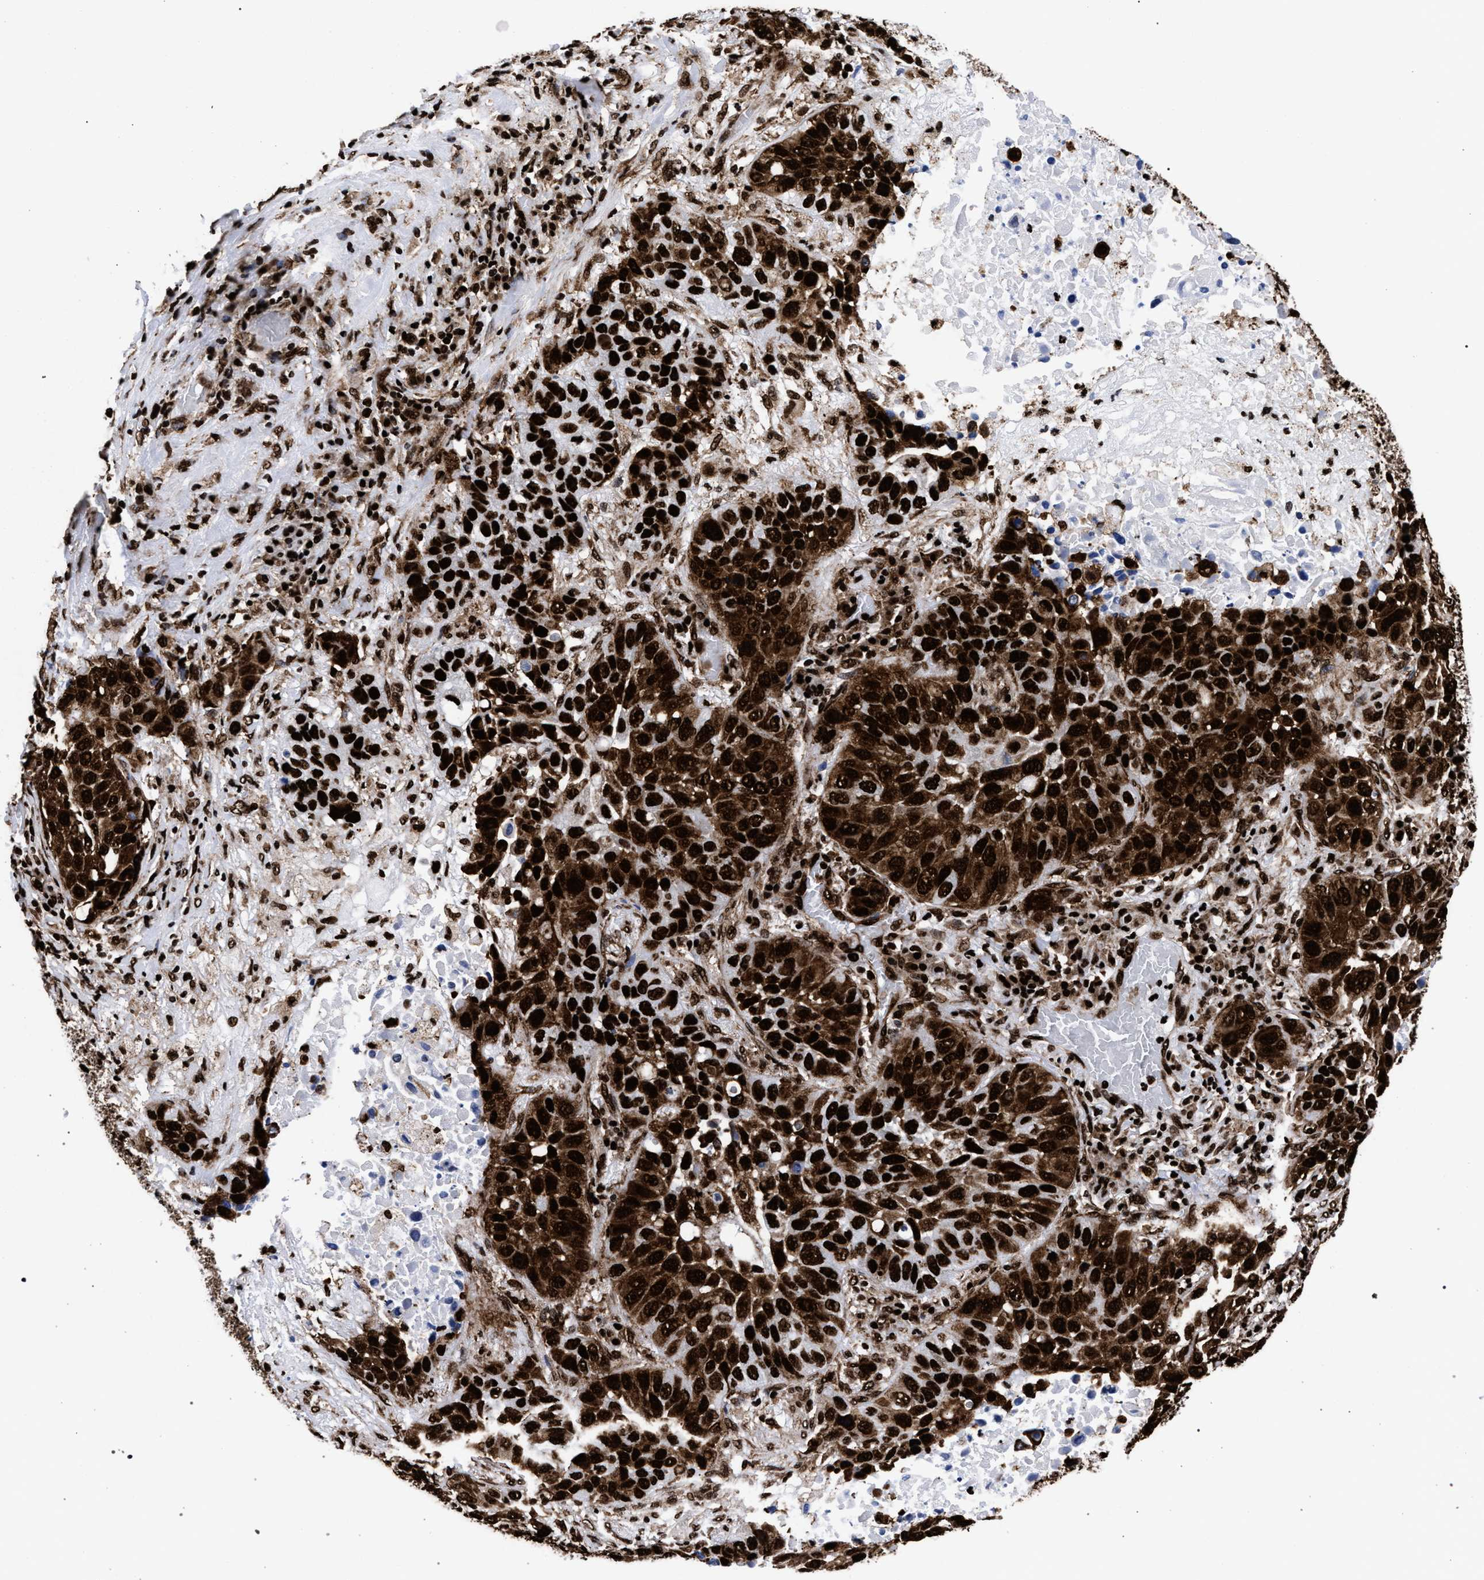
{"staining": {"intensity": "strong", "quantity": ">75%", "location": "cytoplasmic/membranous,nuclear"}, "tissue": "lung cancer", "cell_type": "Tumor cells", "image_type": "cancer", "snomed": [{"axis": "morphology", "description": "Squamous cell carcinoma, NOS"}, {"axis": "topography", "description": "Lung"}], "caption": "Protein staining of squamous cell carcinoma (lung) tissue displays strong cytoplasmic/membranous and nuclear staining in approximately >75% of tumor cells. (IHC, brightfield microscopy, high magnification).", "gene": "HNRNPA1", "patient": {"sex": "male", "age": 57}}